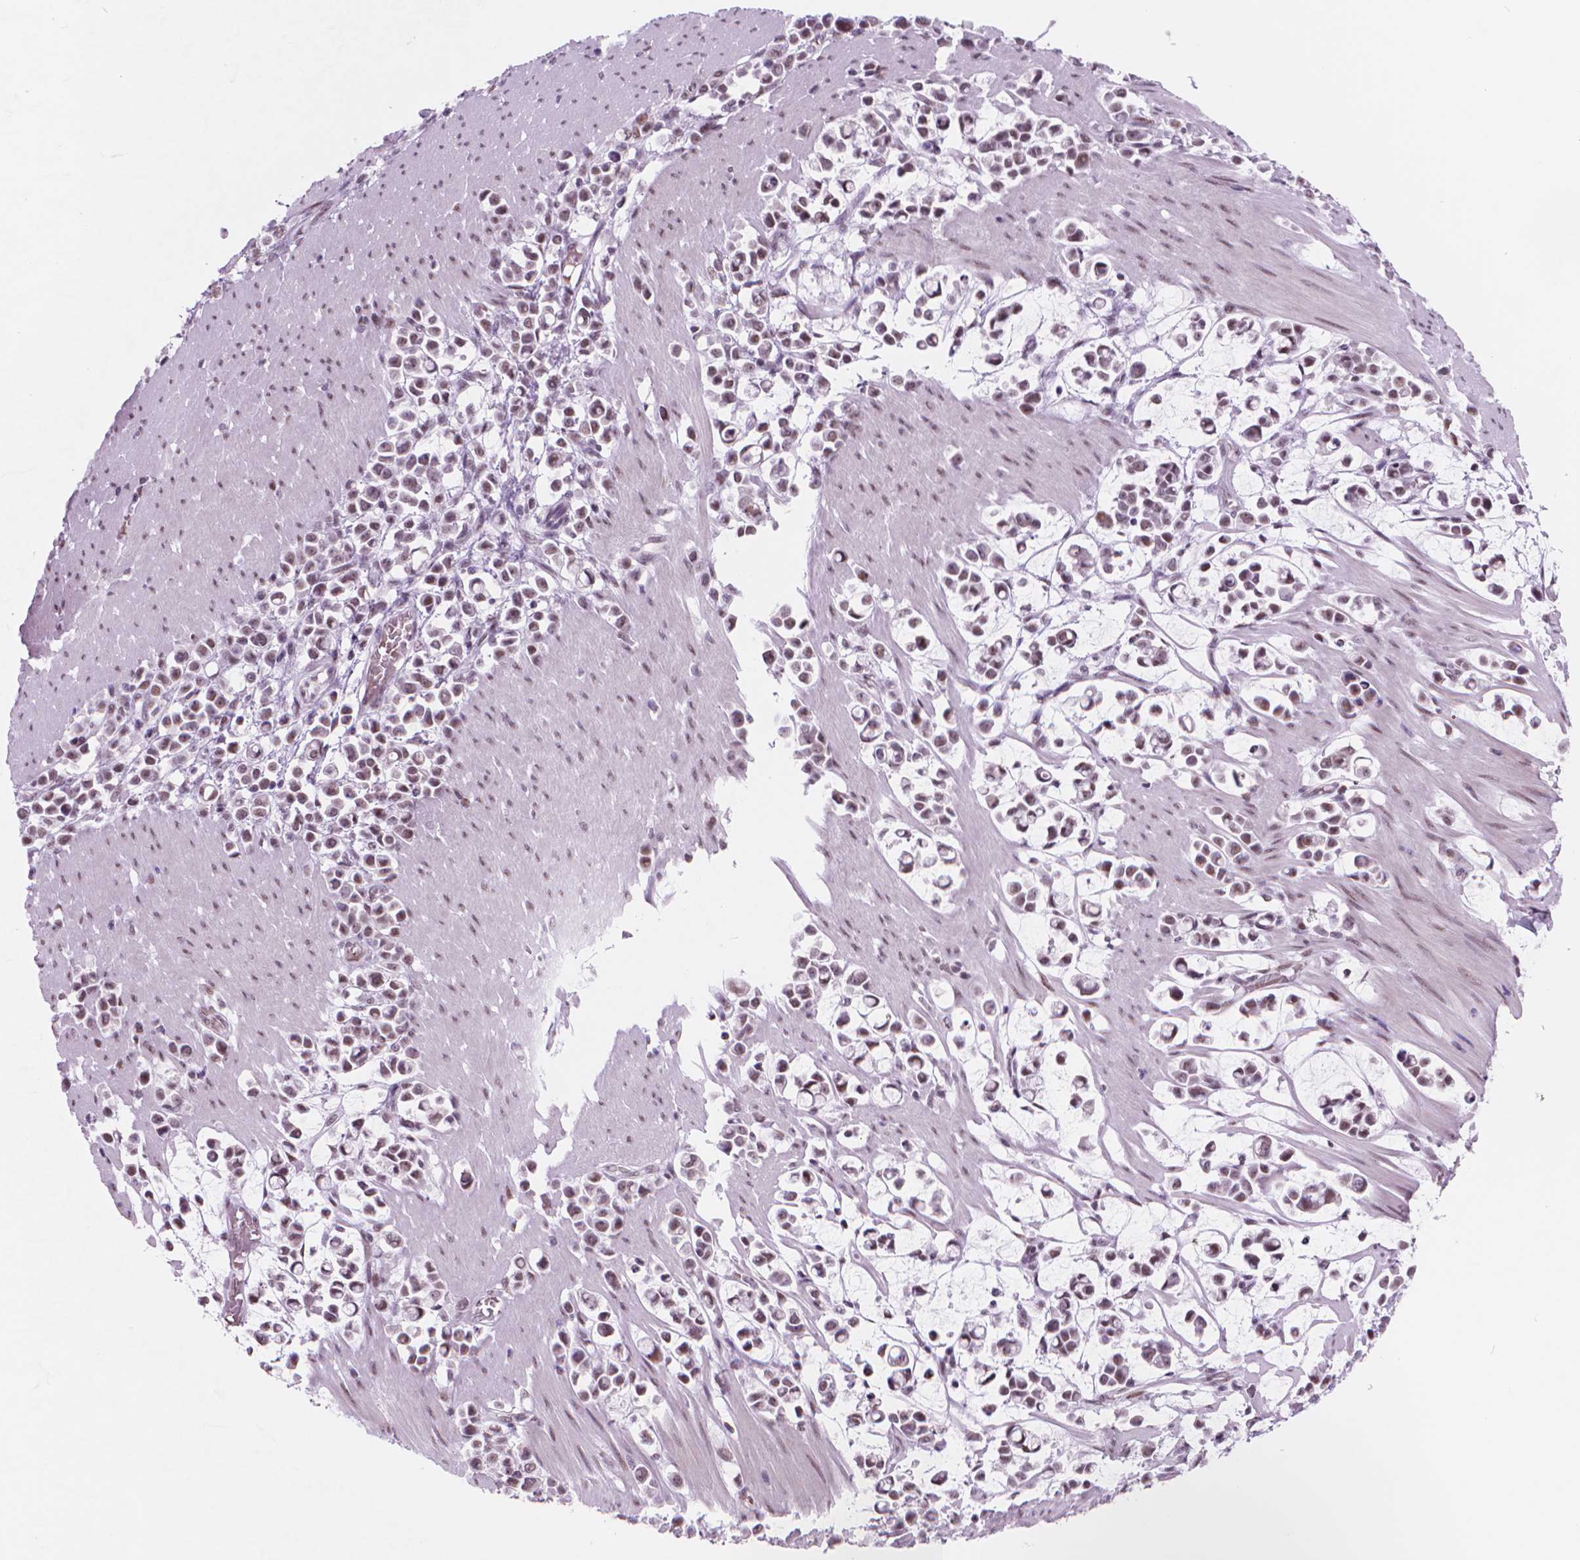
{"staining": {"intensity": "moderate", "quantity": ">75%", "location": "nuclear"}, "tissue": "stomach cancer", "cell_type": "Tumor cells", "image_type": "cancer", "snomed": [{"axis": "morphology", "description": "Adenocarcinoma, NOS"}, {"axis": "topography", "description": "Stomach"}], "caption": "The histopathology image exhibits immunohistochemical staining of stomach cancer (adenocarcinoma). There is moderate nuclear expression is appreciated in about >75% of tumor cells. The protein of interest is stained brown, and the nuclei are stained in blue (DAB IHC with brightfield microscopy, high magnification).", "gene": "POLR3D", "patient": {"sex": "male", "age": 82}}